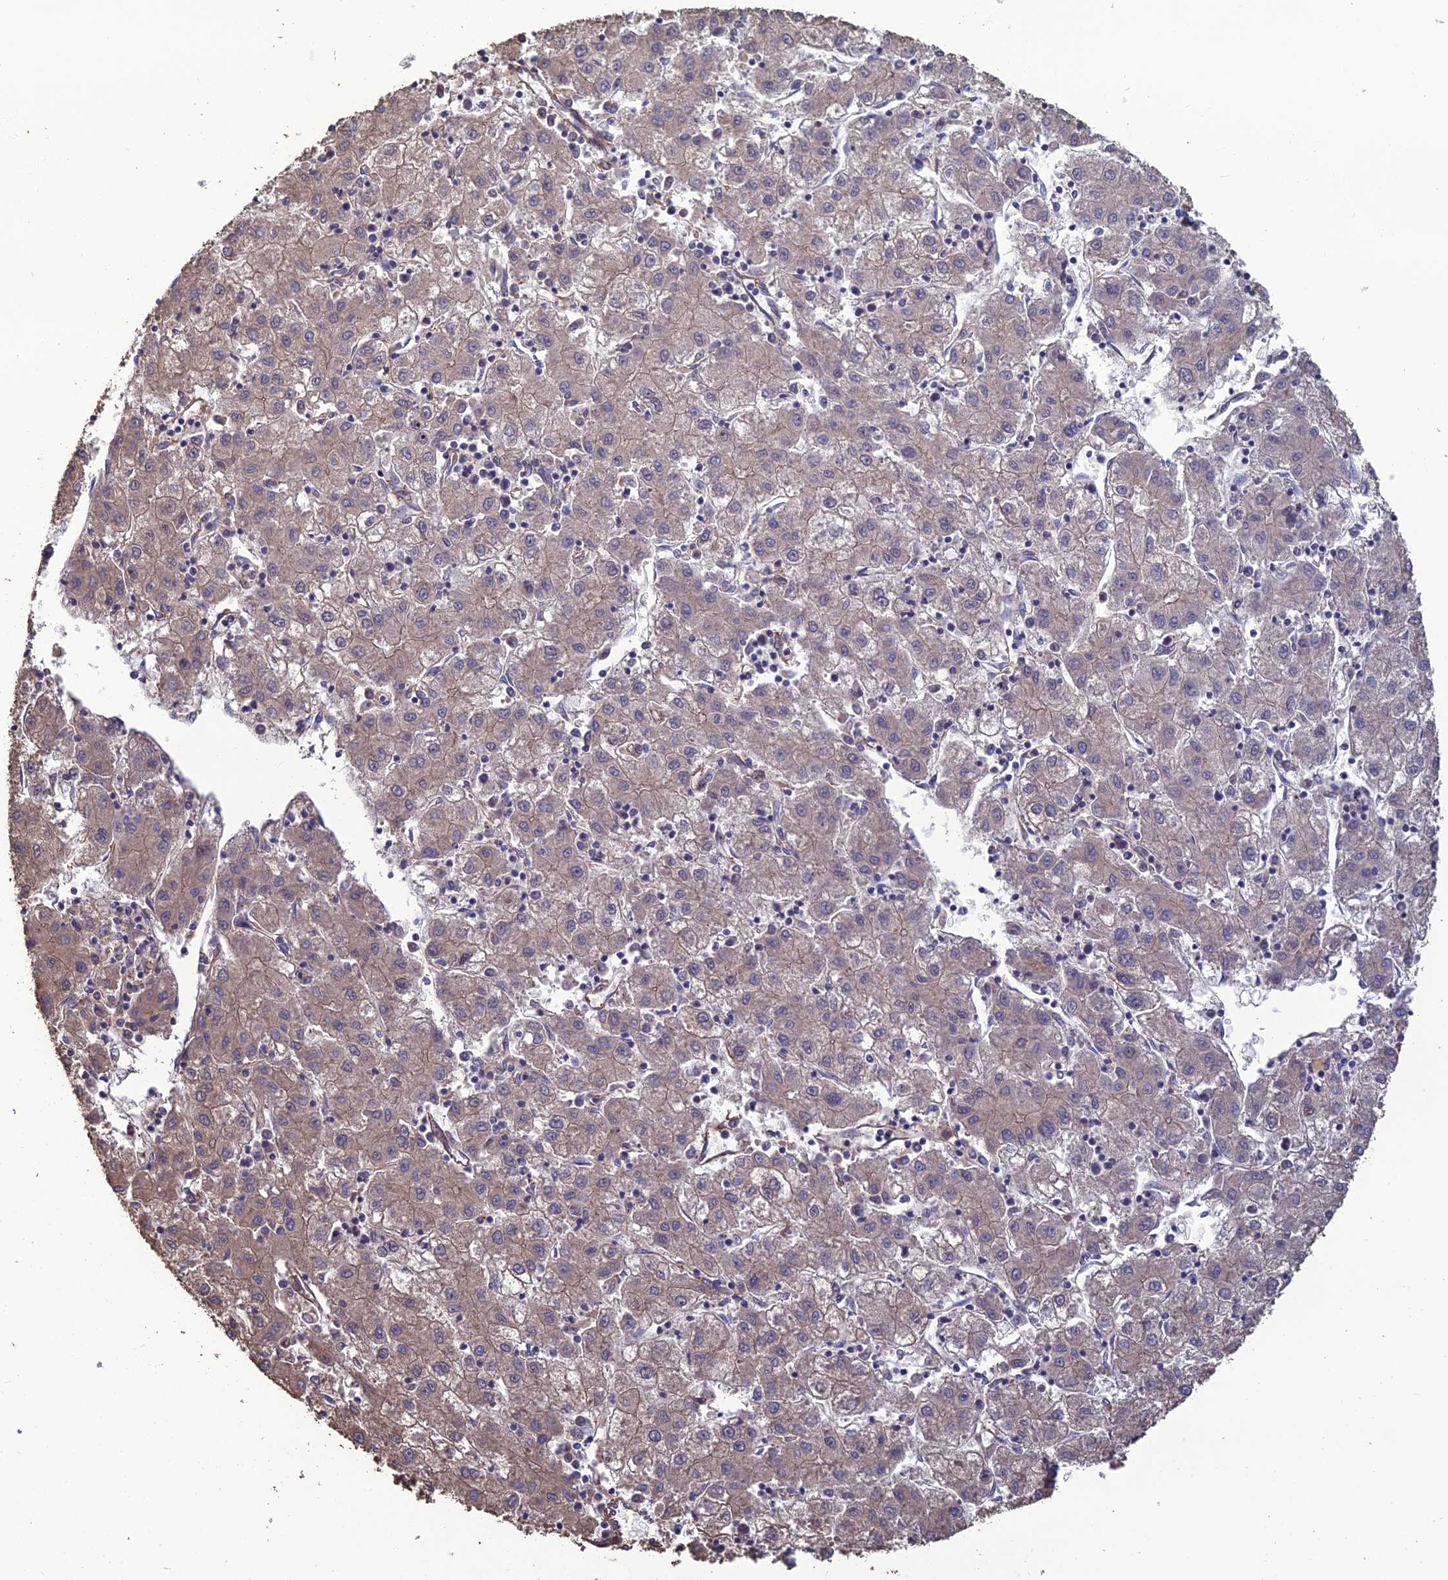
{"staining": {"intensity": "weak", "quantity": "25%-75%", "location": "cytoplasmic/membranous"}, "tissue": "liver cancer", "cell_type": "Tumor cells", "image_type": "cancer", "snomed": [{"axis": "morphology", "description": "Carcinoma, Hepatocellular, NOS"}, {"axis": "topography", "description": "Liver"}], "caption": "Immunohistochemical staining of human hepatocellular carcinoma (liver) demonstrates low levels of weak cytoplasmic/membranous expression in approximately 25%-75% of tumor cells.", "gene": "ATP6V0A2", "patient": {"sex": "male", "age": 72}}